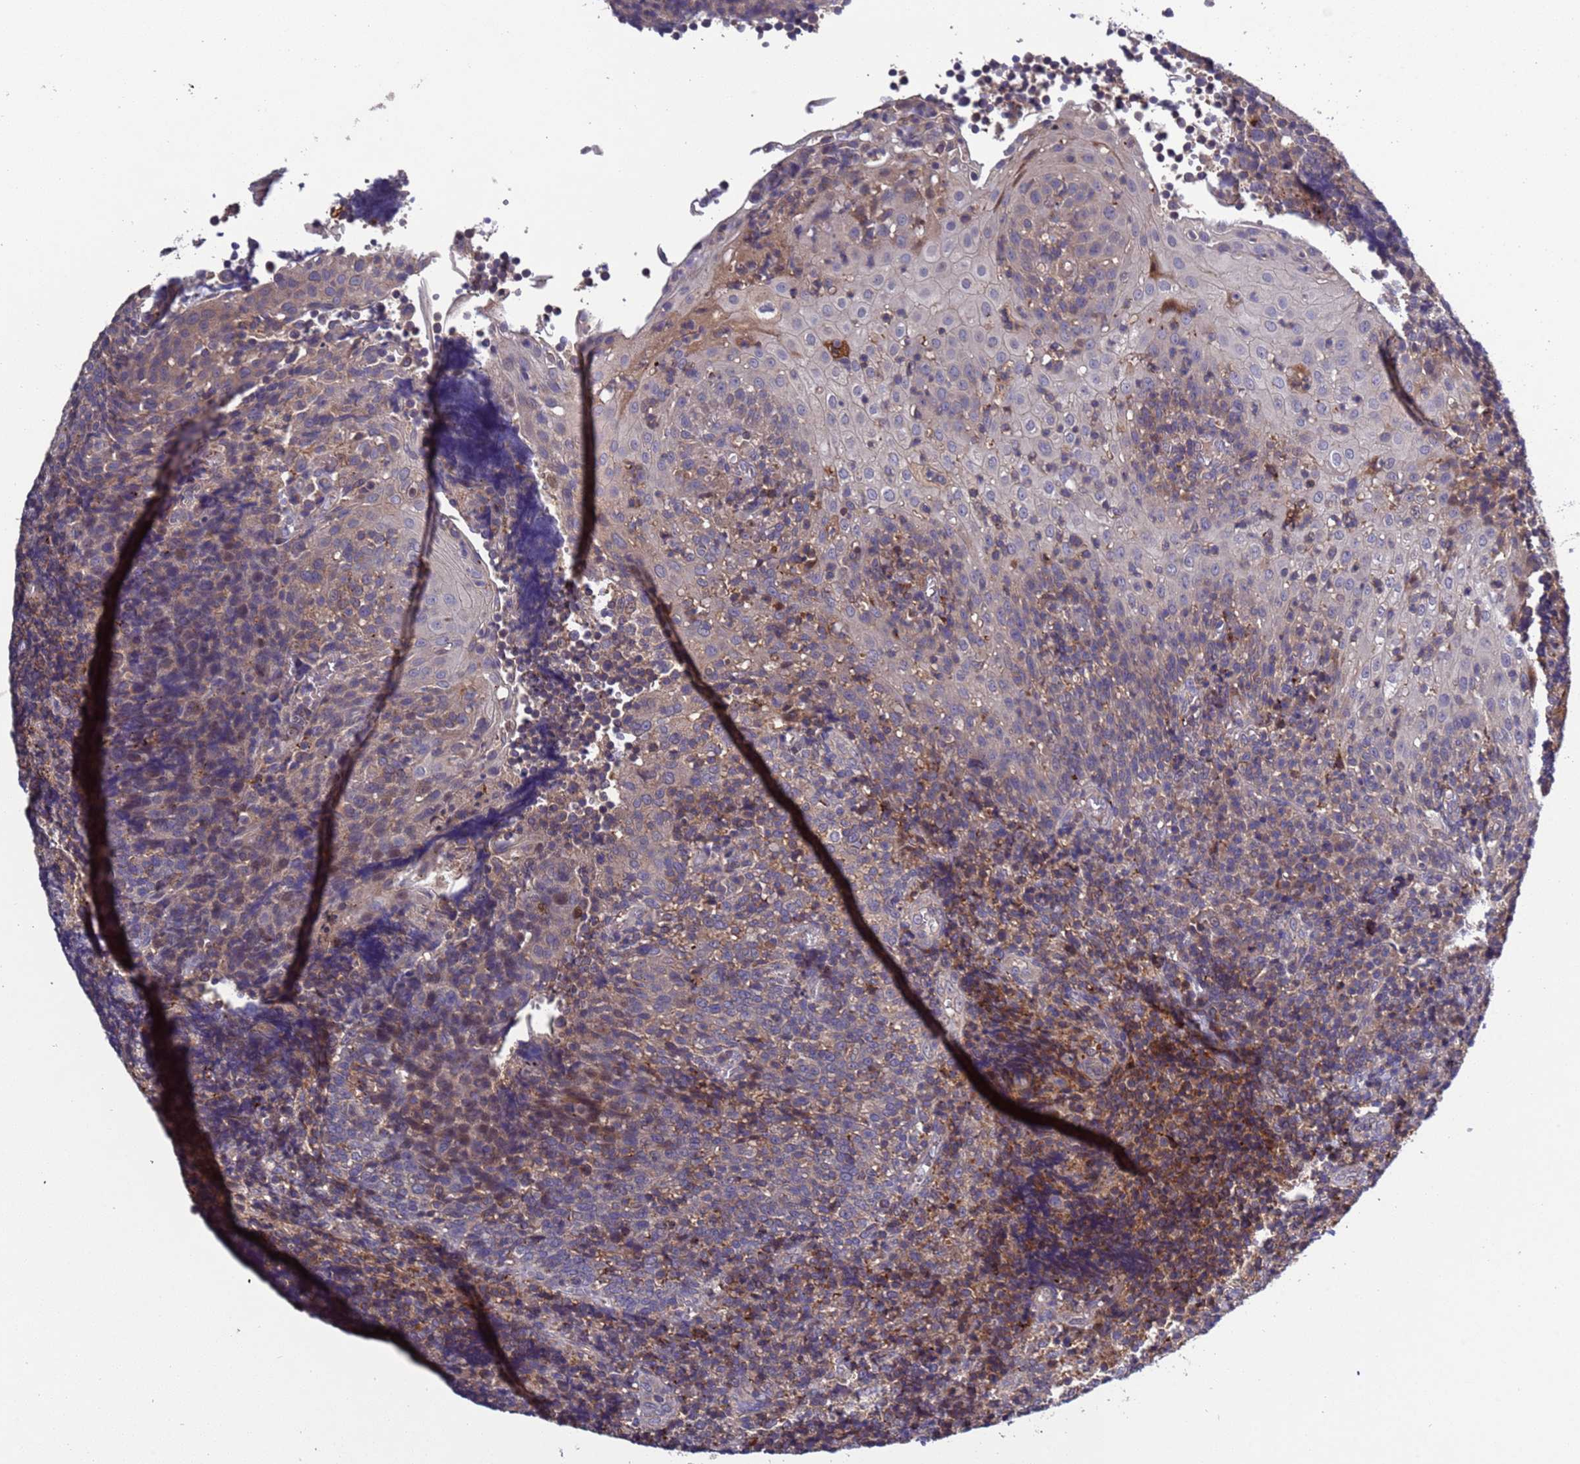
{"staining": {"intensity": "weak", "quantity": "25%-75%", "location": "cytoplasmic/membranous"}, "tissue": "tonsil", "cell_type": "Germinal center cells", "image_type": "normal", "snomed": [{"axis": "morphology", "description": "Normal tissue, NOS"}, {"axis": "topography", "description": "Tonsil"}], "caption": "DAB immunohistochemical staining of unremarkable tonsil demonstrates weak cytoplasmic/membranous protein expression in approximately 25%-75% of germinal center cells. The protein of interest is shown in brown color, while the nuclei are stained blue.", "gene": "PARP16", "patient": {"sex": "female", "age": 19}}